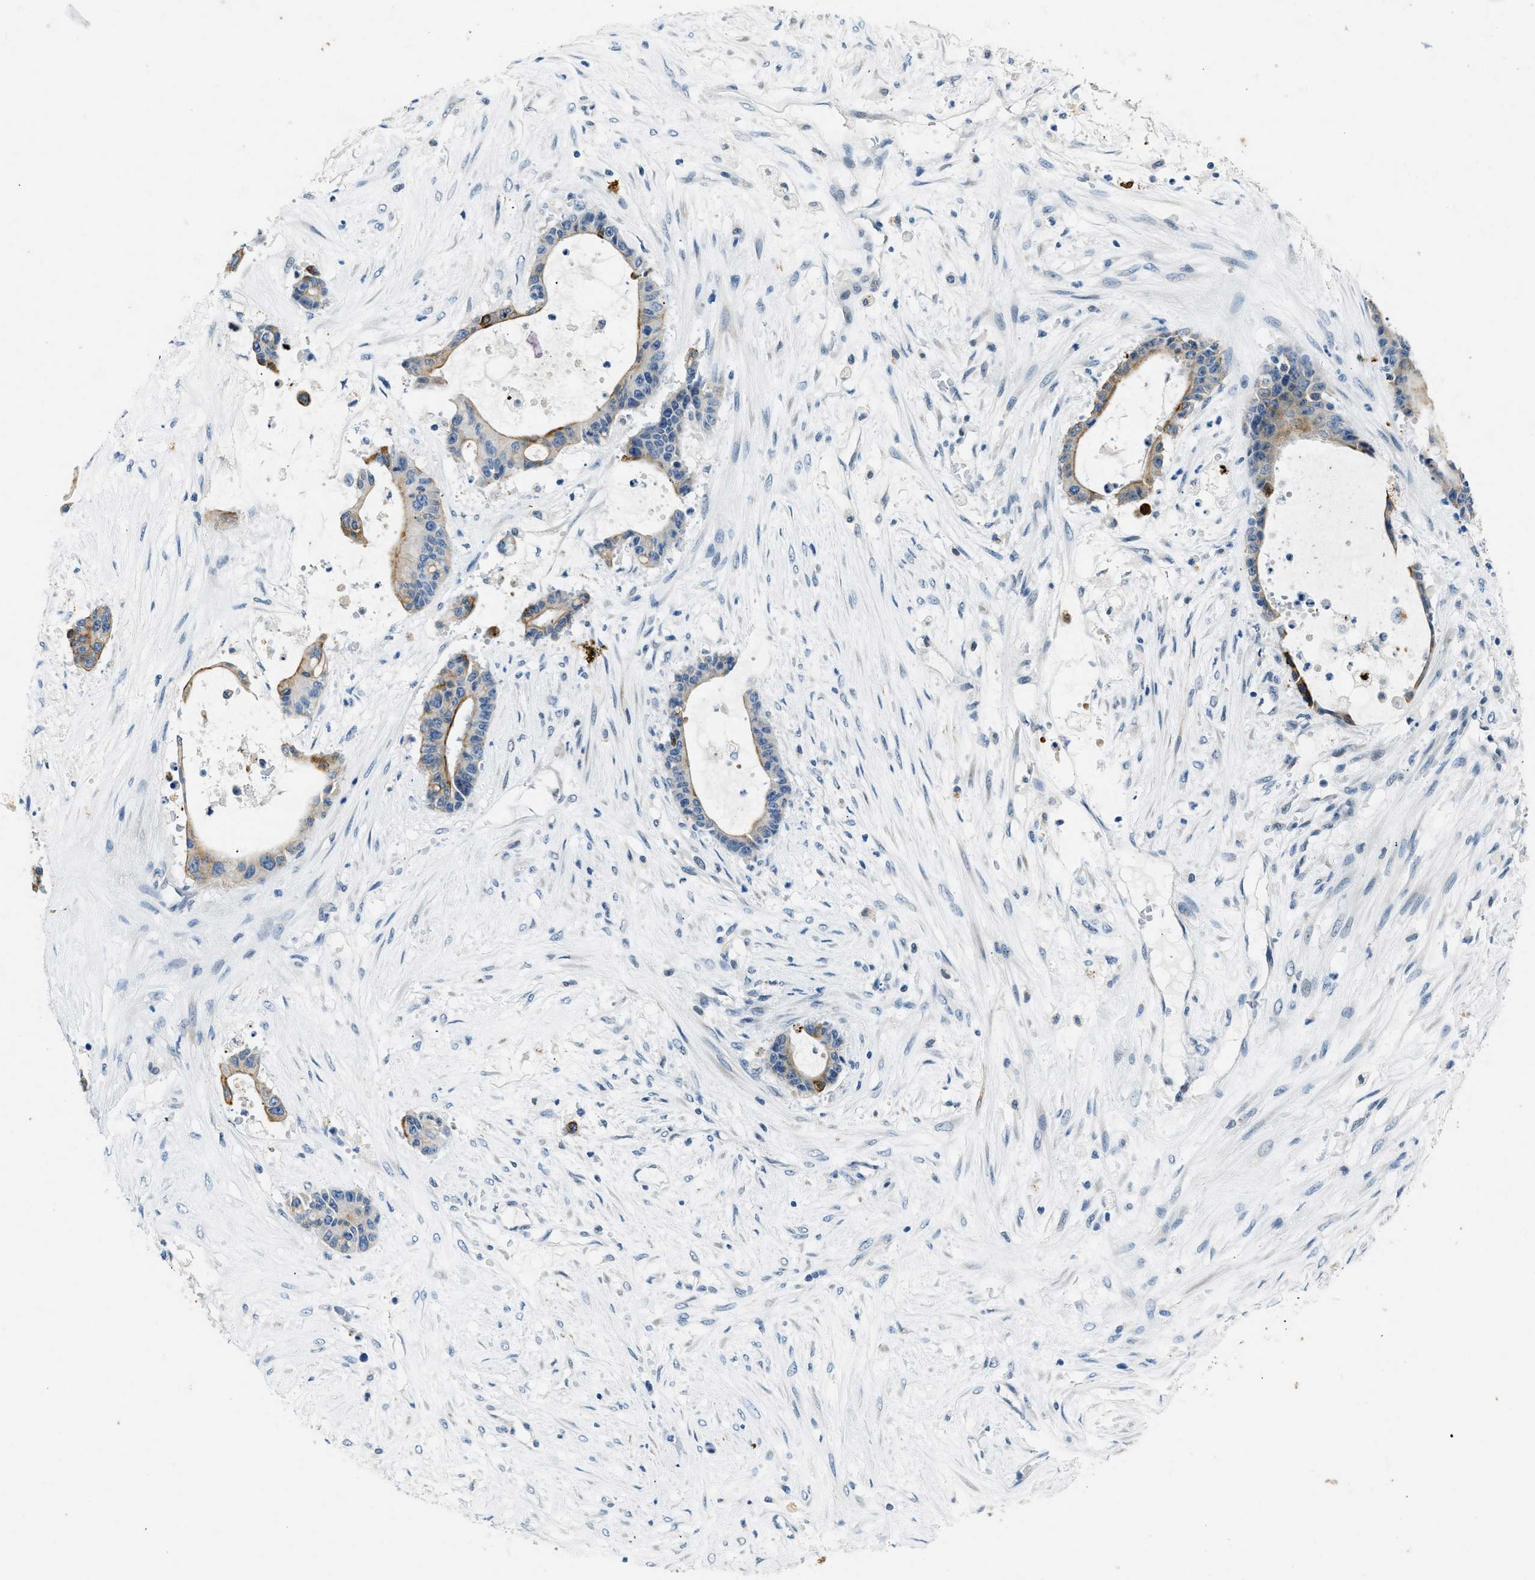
{"staining": {"intensity": "moderate", "quantity": "25%-75%", "location": "cytoplasmic/membranous"}, "tissue": "liver cancer", "cell_type": "Tumor cells", "image_type": "cancer", "snomed": [{"axis": "morphology", "description": "Cholangiocarcinoma"}, {"axis": "topography", "description": "Liver"}], "caption": "DAB (3,3'-diaminobenzidine) immunohistochemical staining of liver cancer (cholangiocarcinoma) shows moderate cytoplasmic/membranous protein positivity in about 25%-75% of tumor cells. (DAB (3,3'-diaminobenzidine) = brown stain, brightfield microscopy at high magnification).", "gene": "CFAP20", "patient": {"sex": "female", "age": 73}}